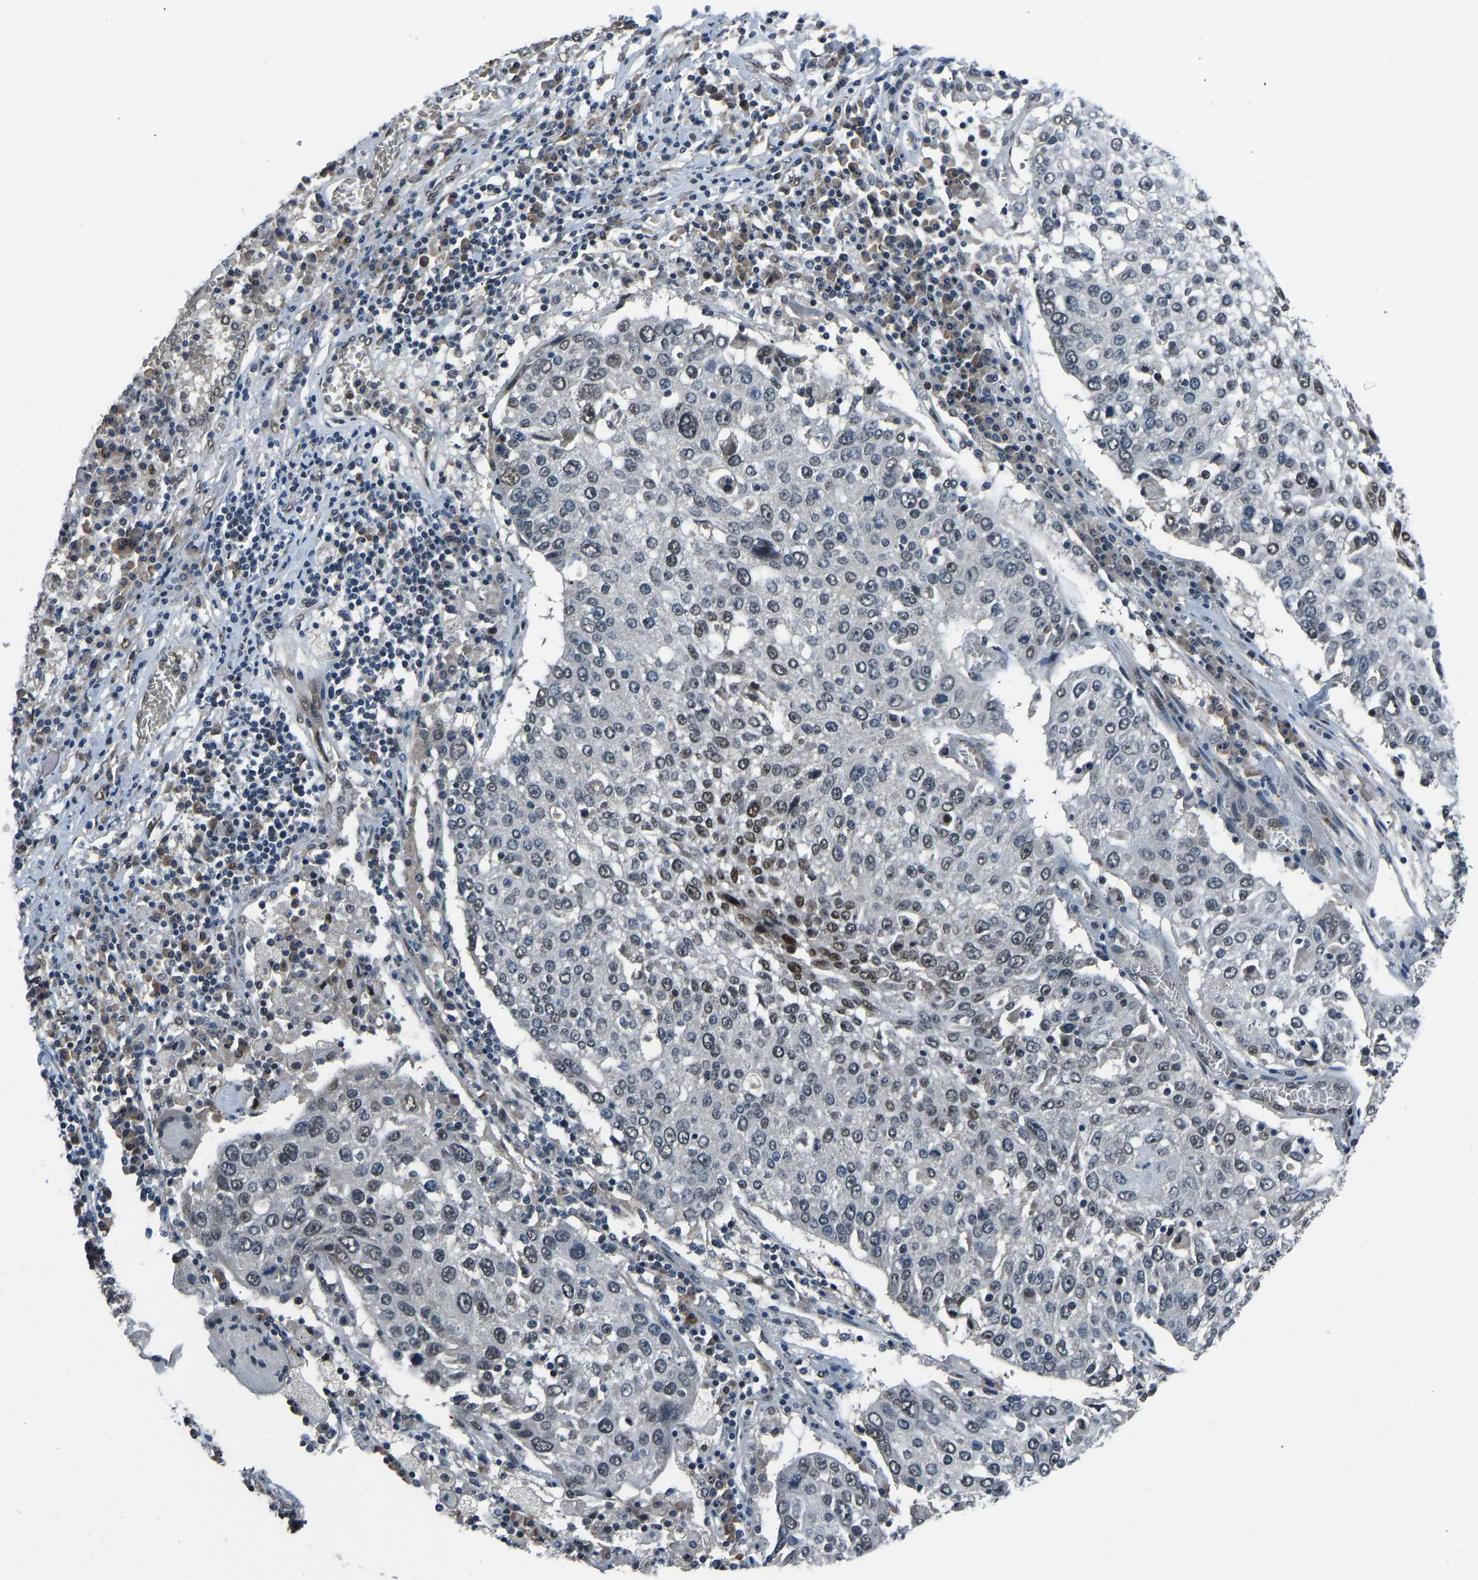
{"staining": {"intensity": "moderate", "quantity": "<25%", "location": "nuclear"}, "tissue": "lung cancer", "cell_type": "Tumor cells", "image_type": "cancer", "snomed": [{"axis": "morphology", "description": "Squamous cell carcinoma, NOS"}, {"axis": "topography", "description": "Lung"}], "caption": "DAB immunohistochemical staining of human lung cancer demonstrates moderate nuclear protein expression in approximately <25% of tumor cells. (DAB = brown stain, brightfield microscopy at high magnification).", "gene": "FOS", "patient": {"sex": "male", "age": 65}}